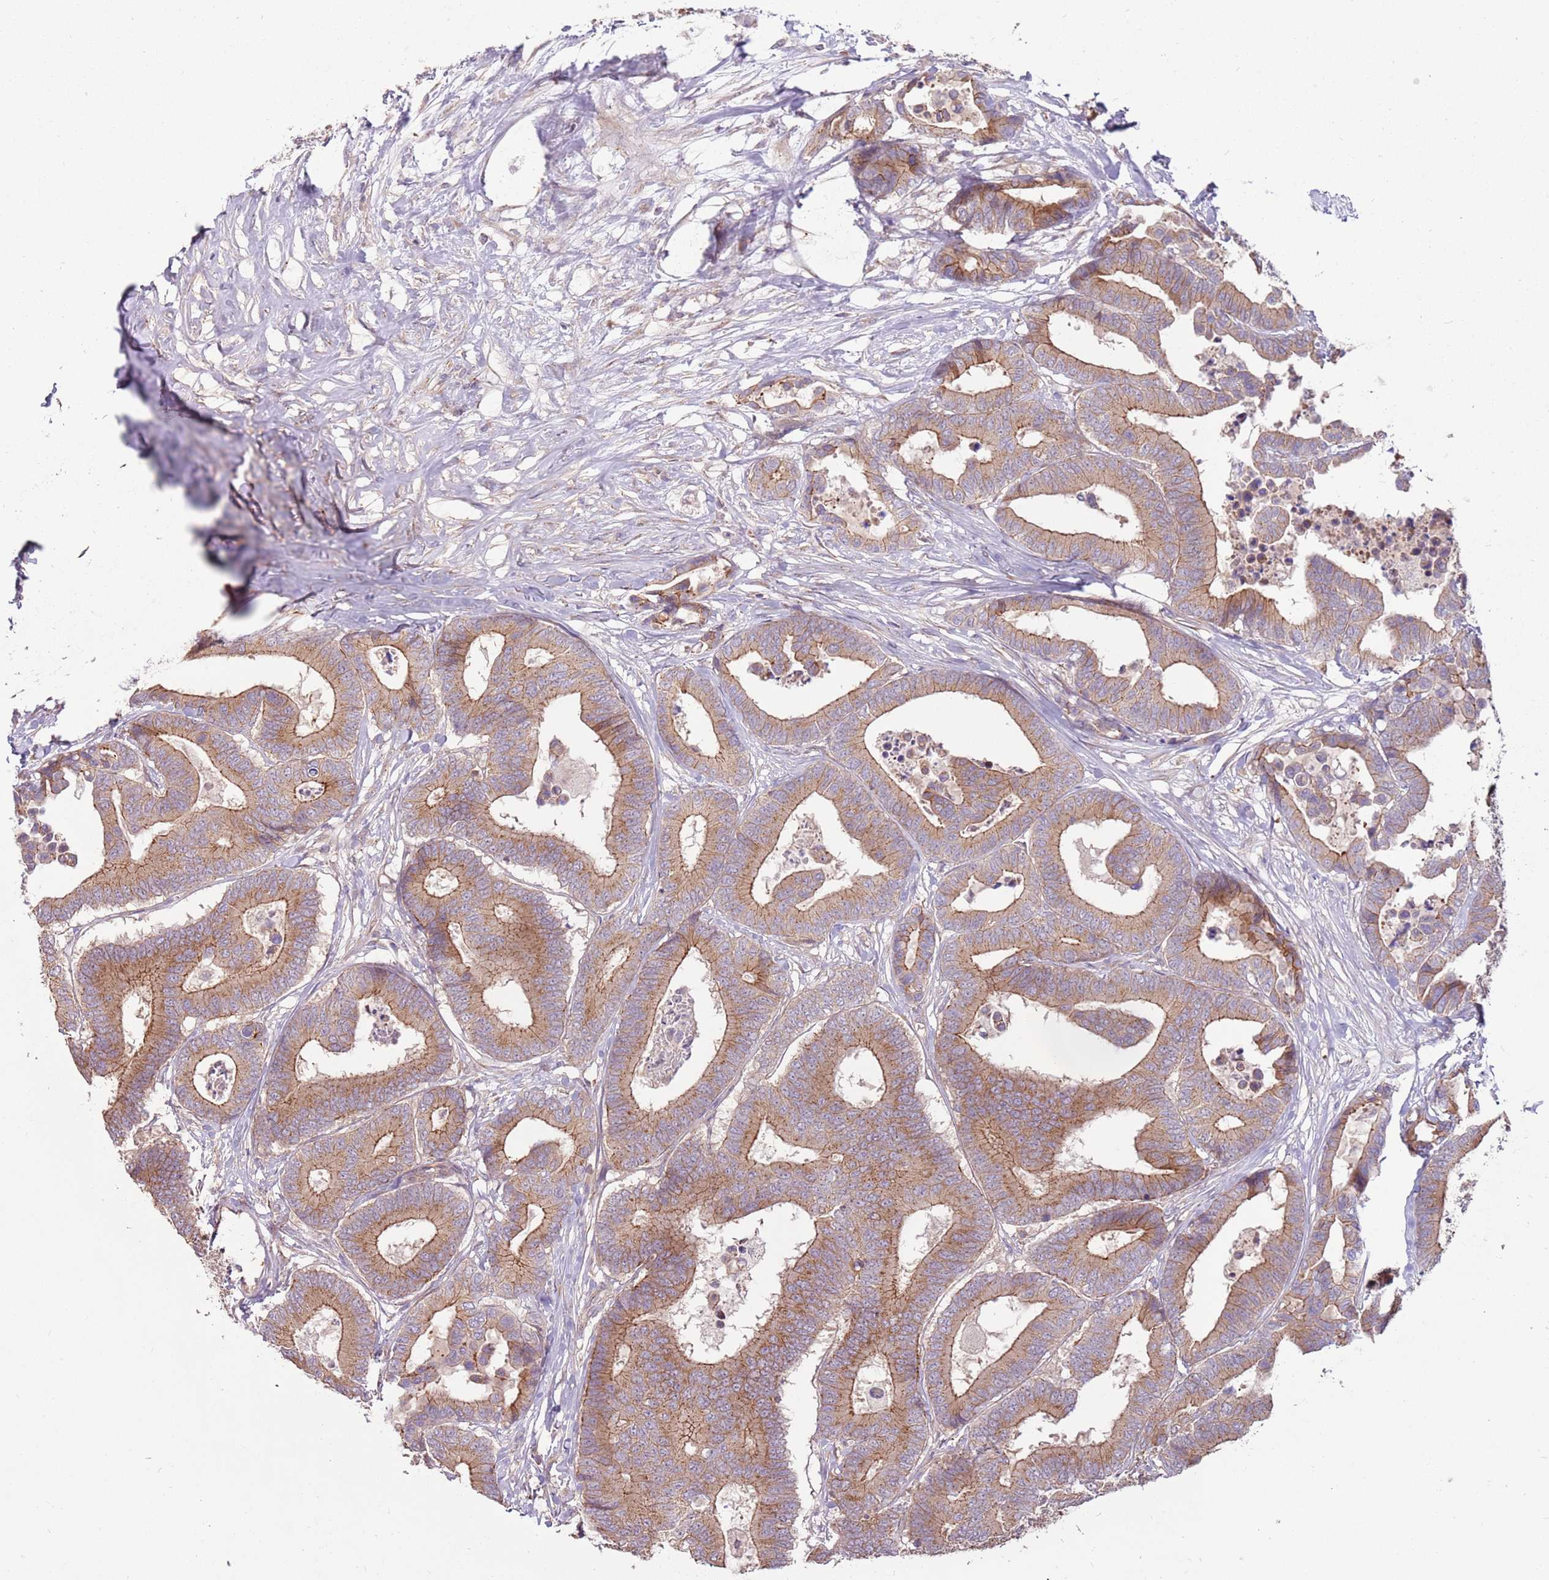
{"staining": {"intensity": "moderate", "quantity": ">75%", "location": "cytoplasmic/membranous"}, "tissue": "colorectal cancer", "cell_type": "Tumor cells", "image_type": "cancer", "snomed": [{"axis": "morphology", "description": "Normal tissue, NOS"}, {"axis": "morphology", "description": "Adenocarcinoma, NOS"}, {"axis": "topography", "description": "Colon"}], "caption": "Colorectal adenocarcinoma tissue reveals moderate cytoplasmic/membranous staining in approximately >75% of tumor cells, visualized by immunohistochemistry.", "gene": "SPATA31D1", "patient": {"sex": "male", "age": 82}}